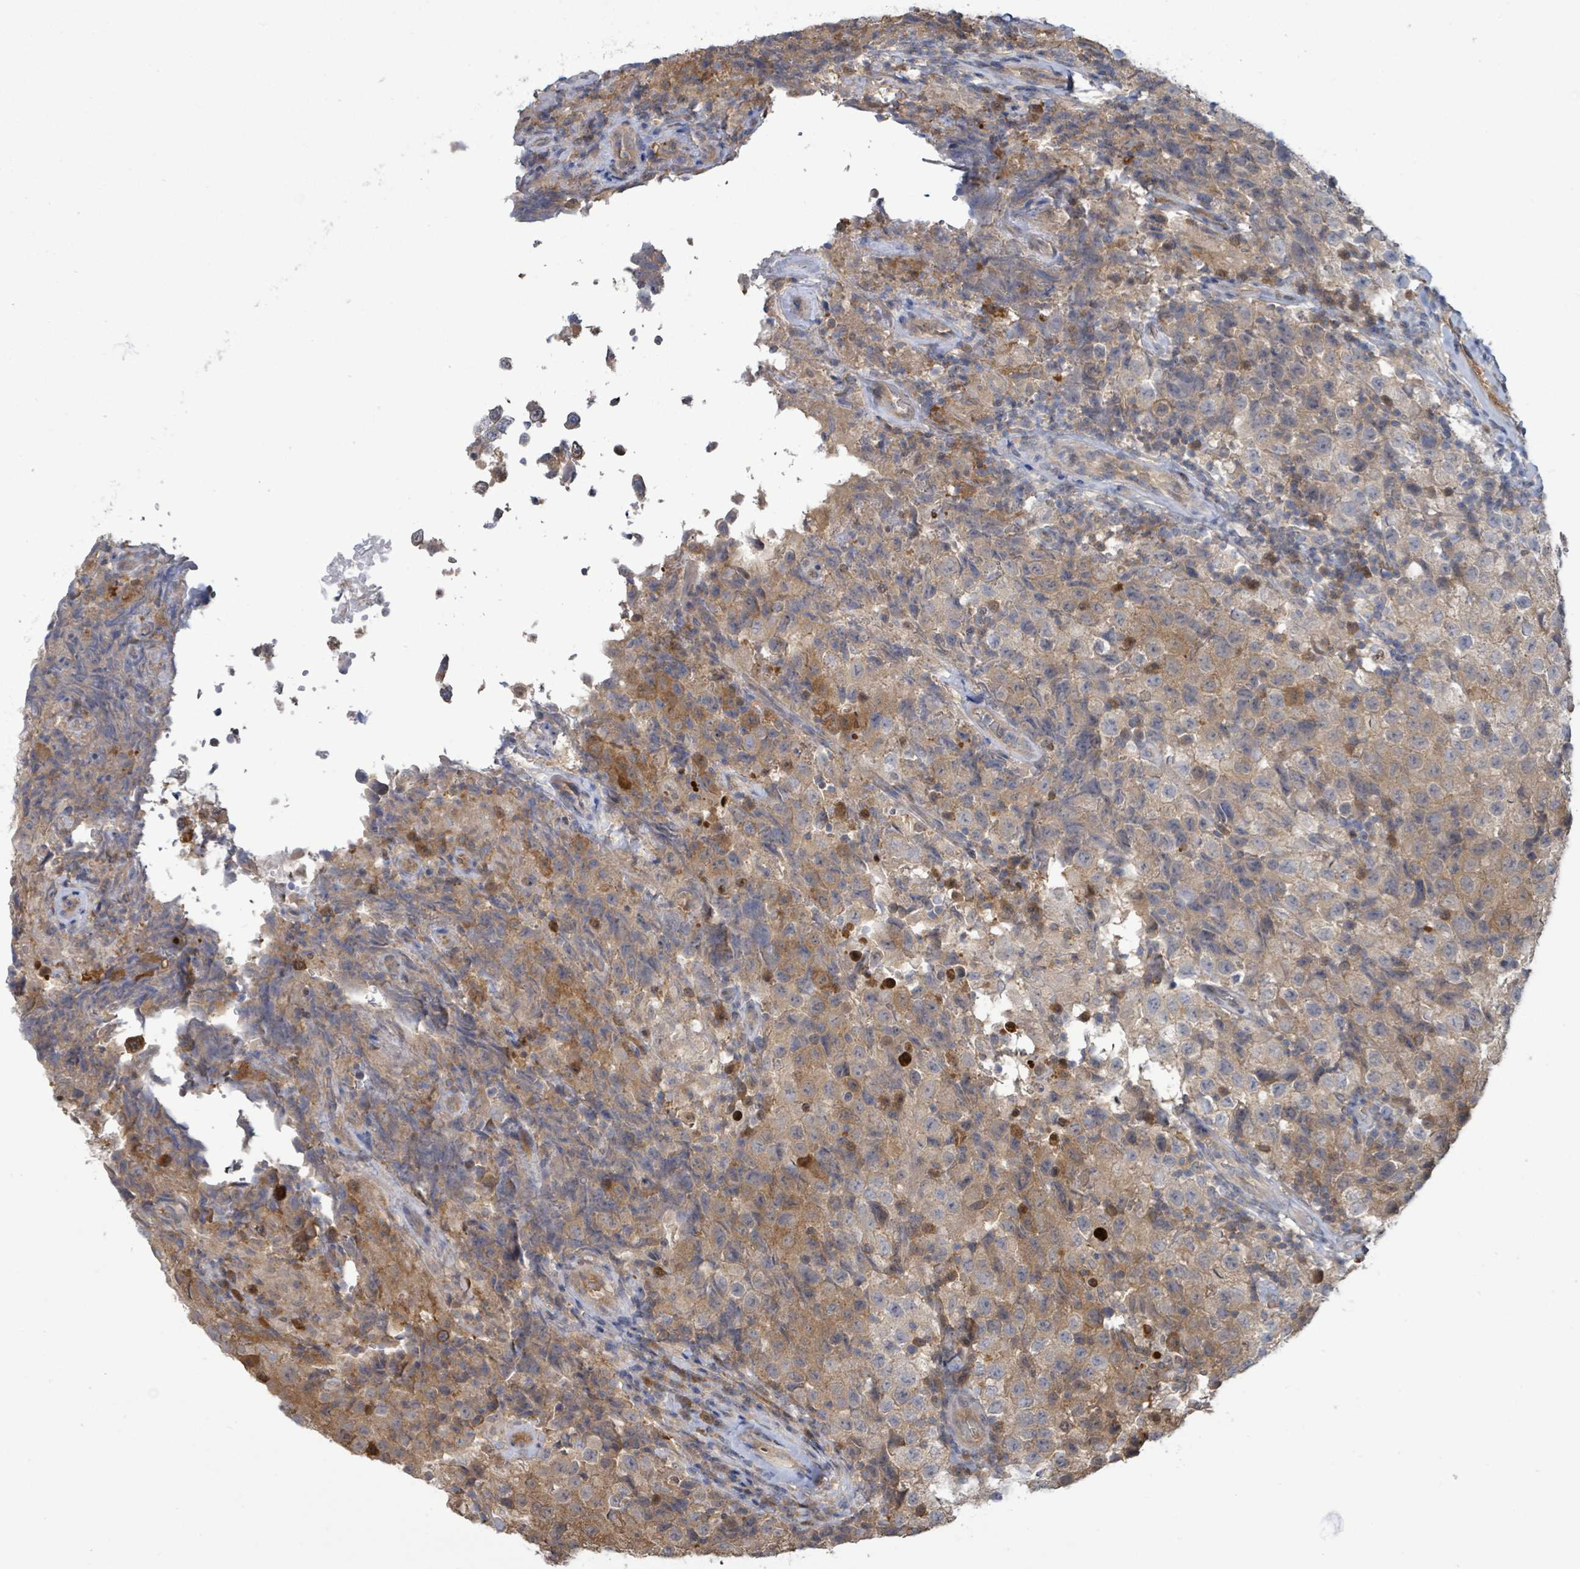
{"staining": {"intensity": "moderate", "quantity": "25%-75%", "location": "cytoplasmic/membranous"}, "tissue": "testis cancer", "cell_type": "Tumor cells", "image_type": "cancer", "snomed": [{"axis": "morphology", "description": "Seminoma, NOS"}, {"axis": "morphology", "description": "Carcinoma, Embryonal, NOS"}, {"axis": "topography", "description": "Testis"}], "caption": "Protein expression analysis of human testis cancer reveals moderate cytoplasmic/membranous expression in approximately 25%-75% of tumor cells.", "gene": "PGAM1", "patient": {"sex": "male", "age": 41}}